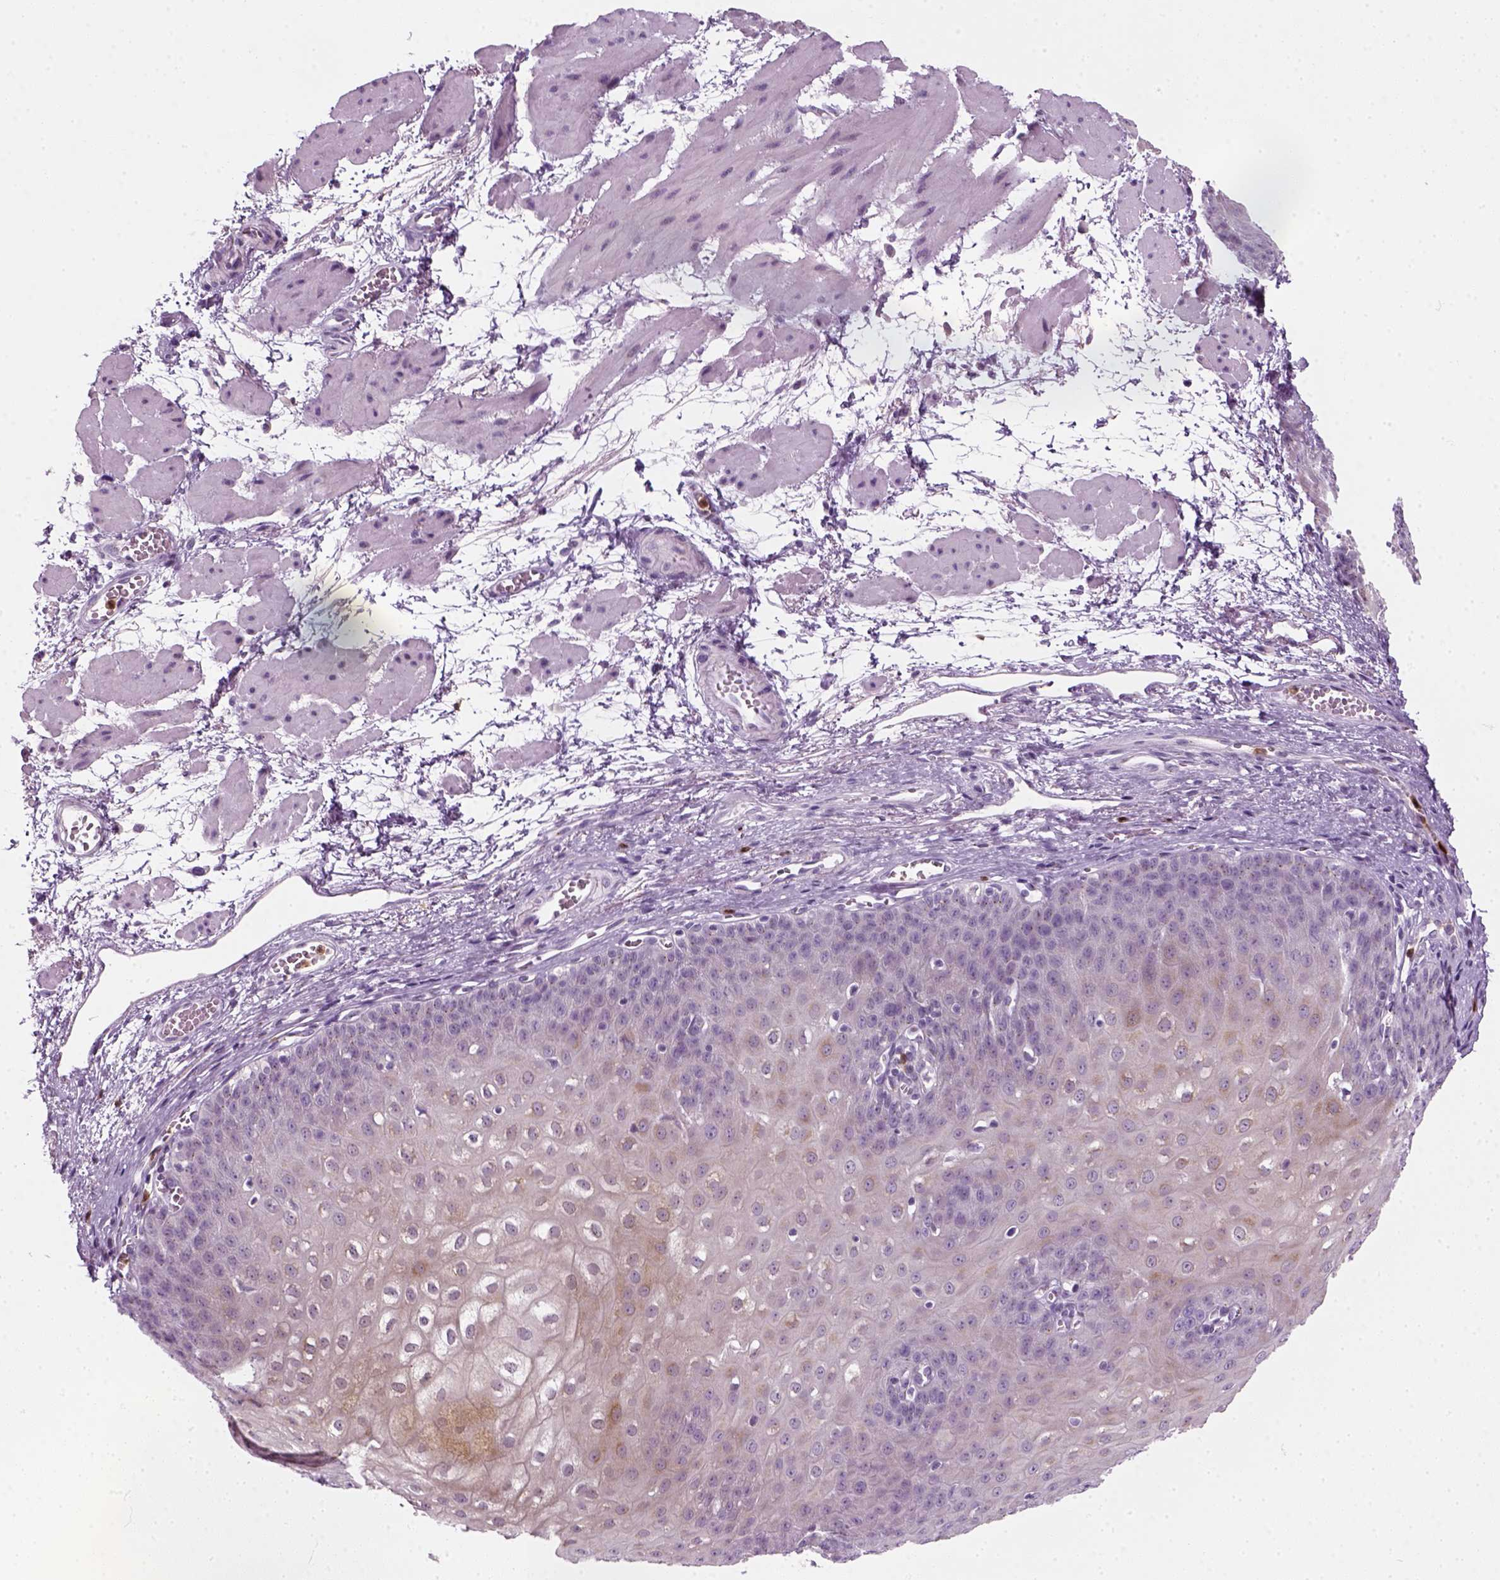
{"staining": {"intensity": "moderate", "quantity": "25%-75%", "location": "cytoplasmic/membranous"}, "tissue": "esophagus", "cell_type": "Squamous epithelial cells", "image_type": "normal", "snomed": [{"axis": "morphology", "description": "Normal tissue, NOS"}, {"axis": "topography", "description": "Esophagus"}], "caption": "Esophagus stained with immunohistochemistry (IHC) shows moderate cytoplasmic/membranous expression in about 25%-75% of squamous epithelial cells. The staining is performed using DAB brown chromogen to label protein expression. The nuclei are counter-stained blue using hematoxylin.", "gene": "IL4", "patient": {"sex": "male", "age": 71}}